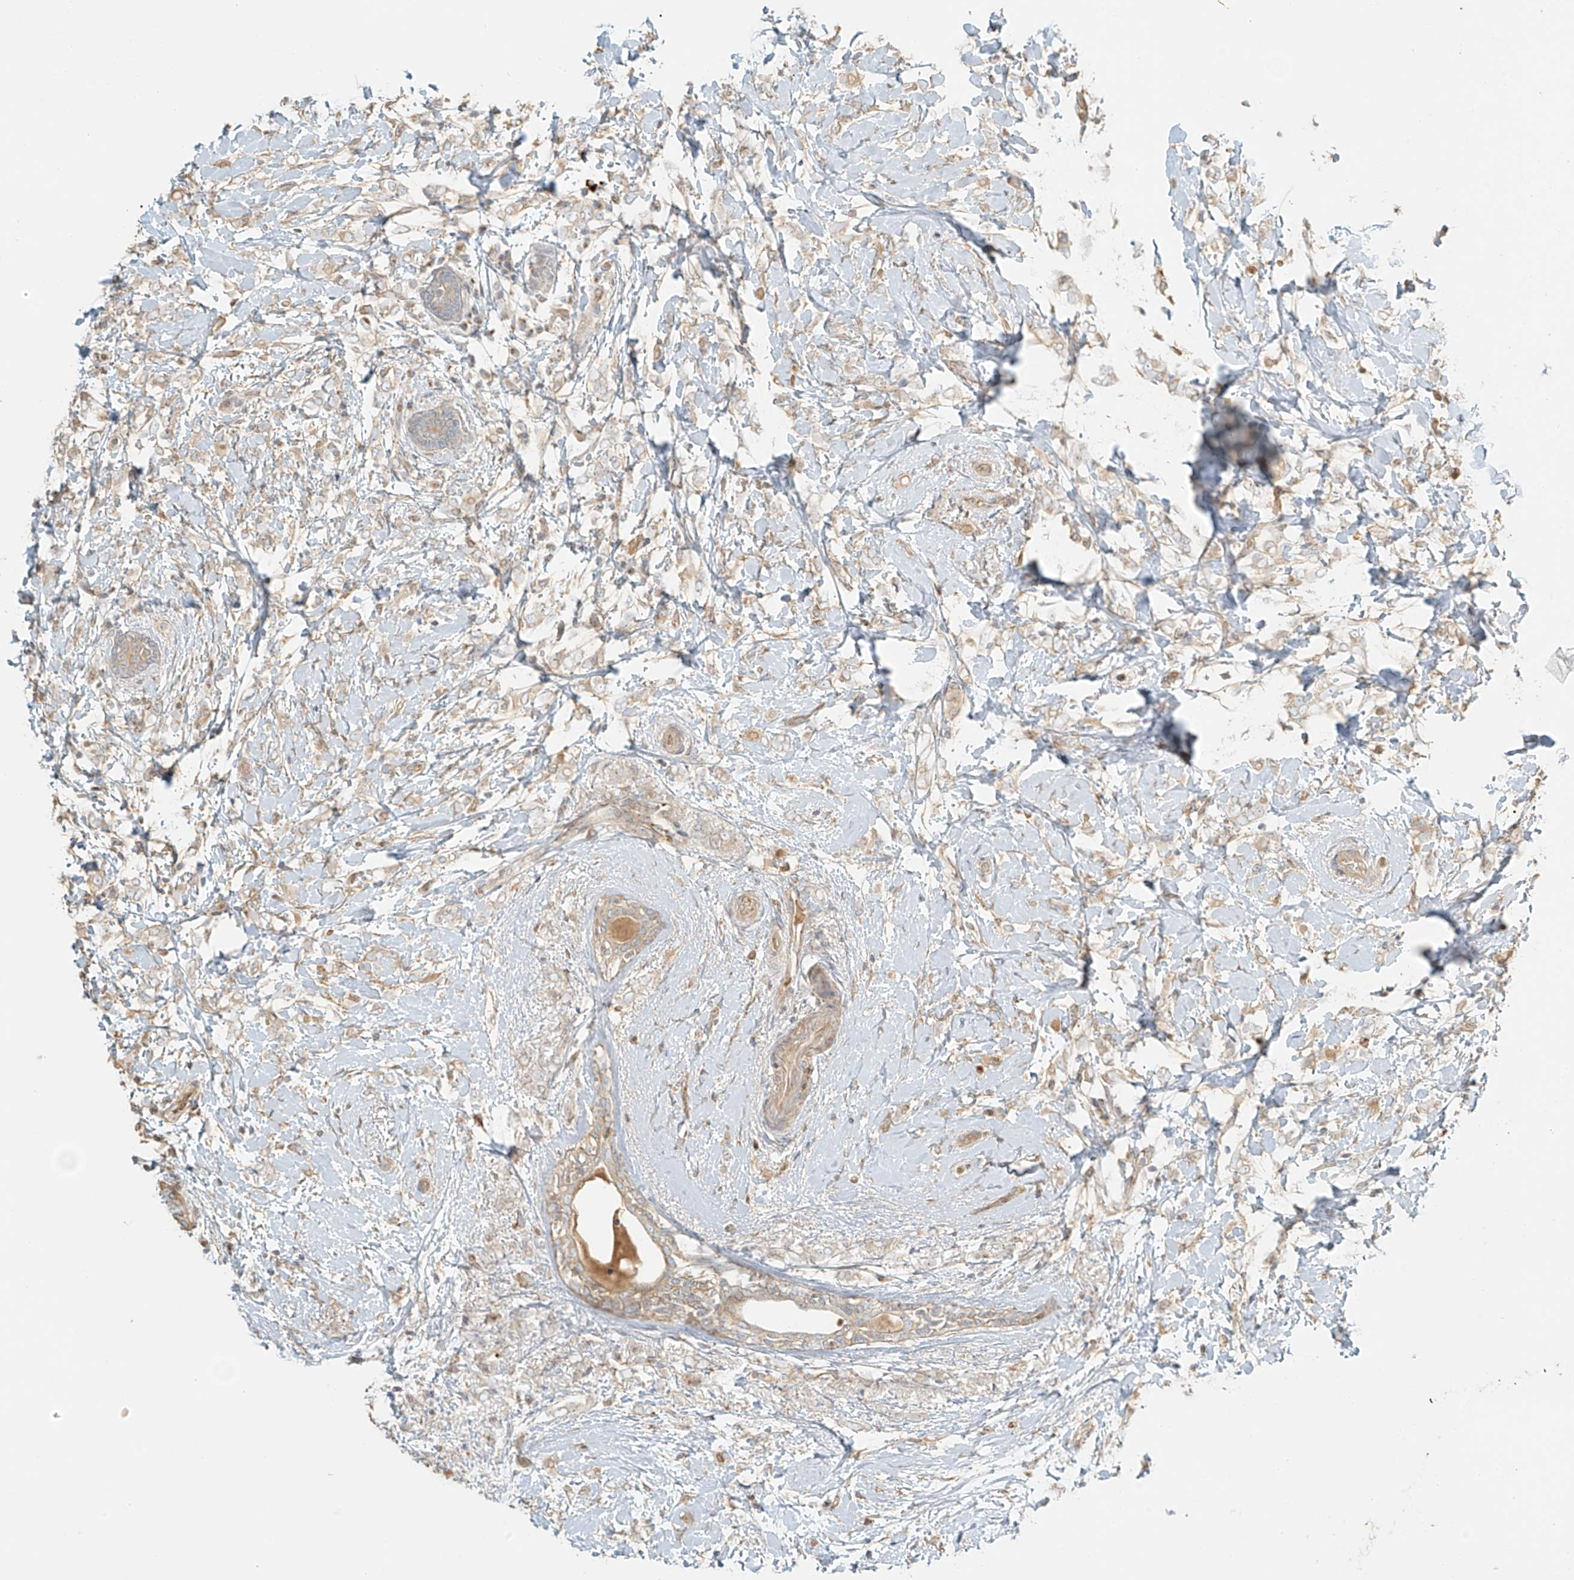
{"staining": {"intensity": "weak", "quantity": "25%-75%", "location": "cytoplasmic/membranous"}, "tissue": "breast cancer", "cell_type": "Tumor cells", "image_type": "cancer", "snomed": [{"axis": "morphology", "description": "Normal tissue, NOS"}, {"axis": "morphology", "description": "Lobular carcinoma"}, {"axis": "topography", "description": "Breast"}], "caption": "Immunohistochemical staining of human breast cancer exhibits weak cytoplasmic/membranous protein expression in about 25%-75% of tumor cells. (Brightfield microscopy of DAB IHC at high magnification).", "gene": "UPK1B", "patient": {"sex": "female", "age": 47}}